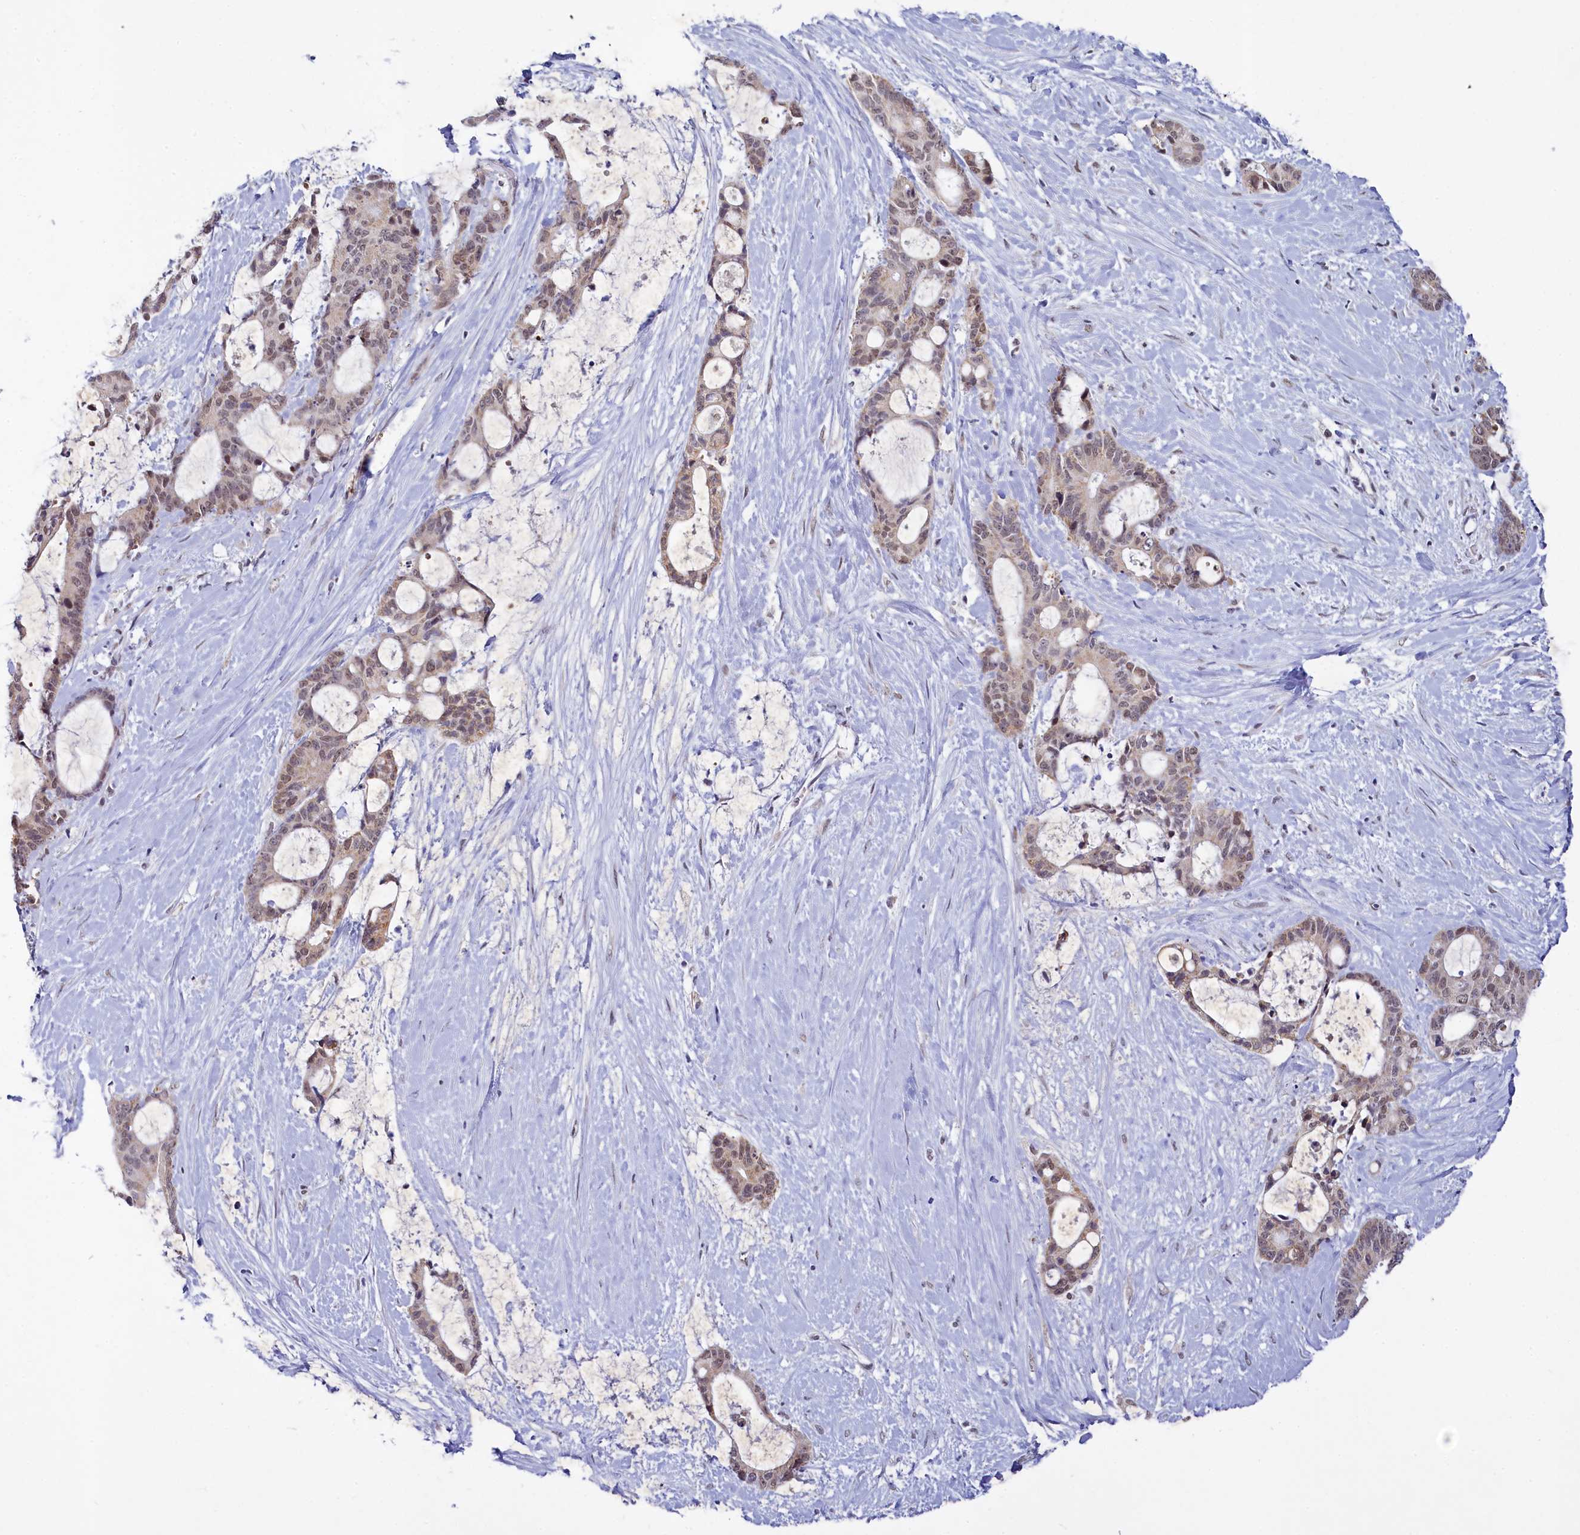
{"staining": {"intensity": "weak", "quantity": "25%-75%", "location": "nuclear"}, "tissue": "liver cancer", "cell_type": "Tumor cells", "image_type": "cancer", "snomed": [{"axis": "morphology", "description": "Normal tissue, NOS"}, {"axis": "morphology", "description": "Cholangiocarcinoma"}, {"axis": "topography", "description": "Liver"}, {"axis": "topography", "description": "Peripheral nerve tissue"}], "caption": "Protein analysis of liver cholangiocarcinoma tissue demonstrates weak nuclear expression in about 25%-75% of tumor cells.", "gene": "PPHLN1", "patient": {"sex": "female", "age": 73}}